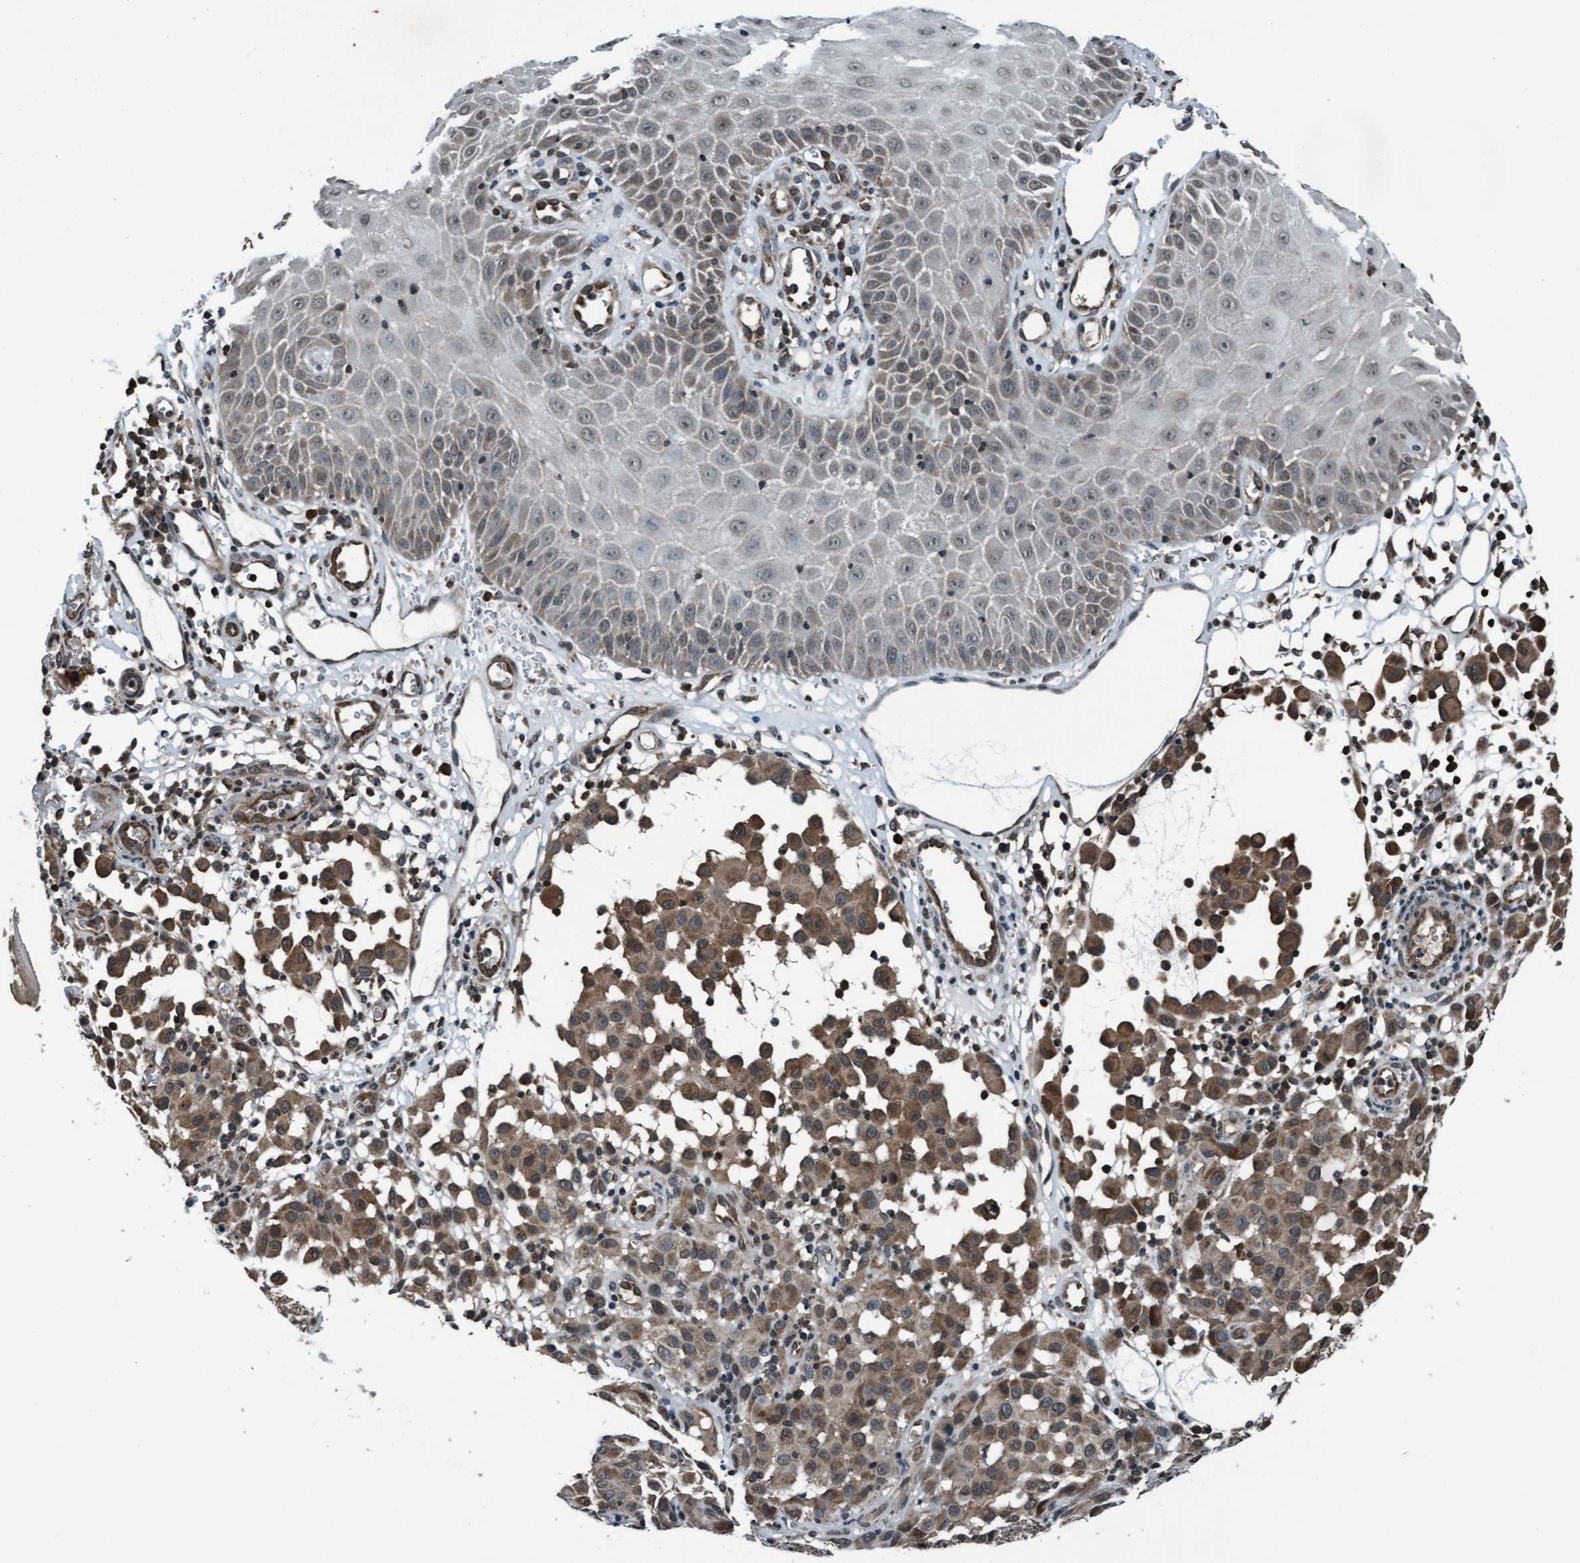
{"staining": {"intensity": "moderate", "quantity": ">75%", "location": "cytoplasmic/membranous"}, "tissue": "melanoma", "cell_type": "Tumor cells", "image_type": "cancer", "snomed": [{"axis": "morphology", "description": "Malignant melanoma, NOS"}, {"axis": "topography", "description": "Skin"}], "caption": "This is a photomicrograph of IHC staining of melanoma, which shows moderate expression in the cytoplasmic/membranous of tumor cells.", "gene": "WASF1", "patient": {"sex": "female", "age": 21}}